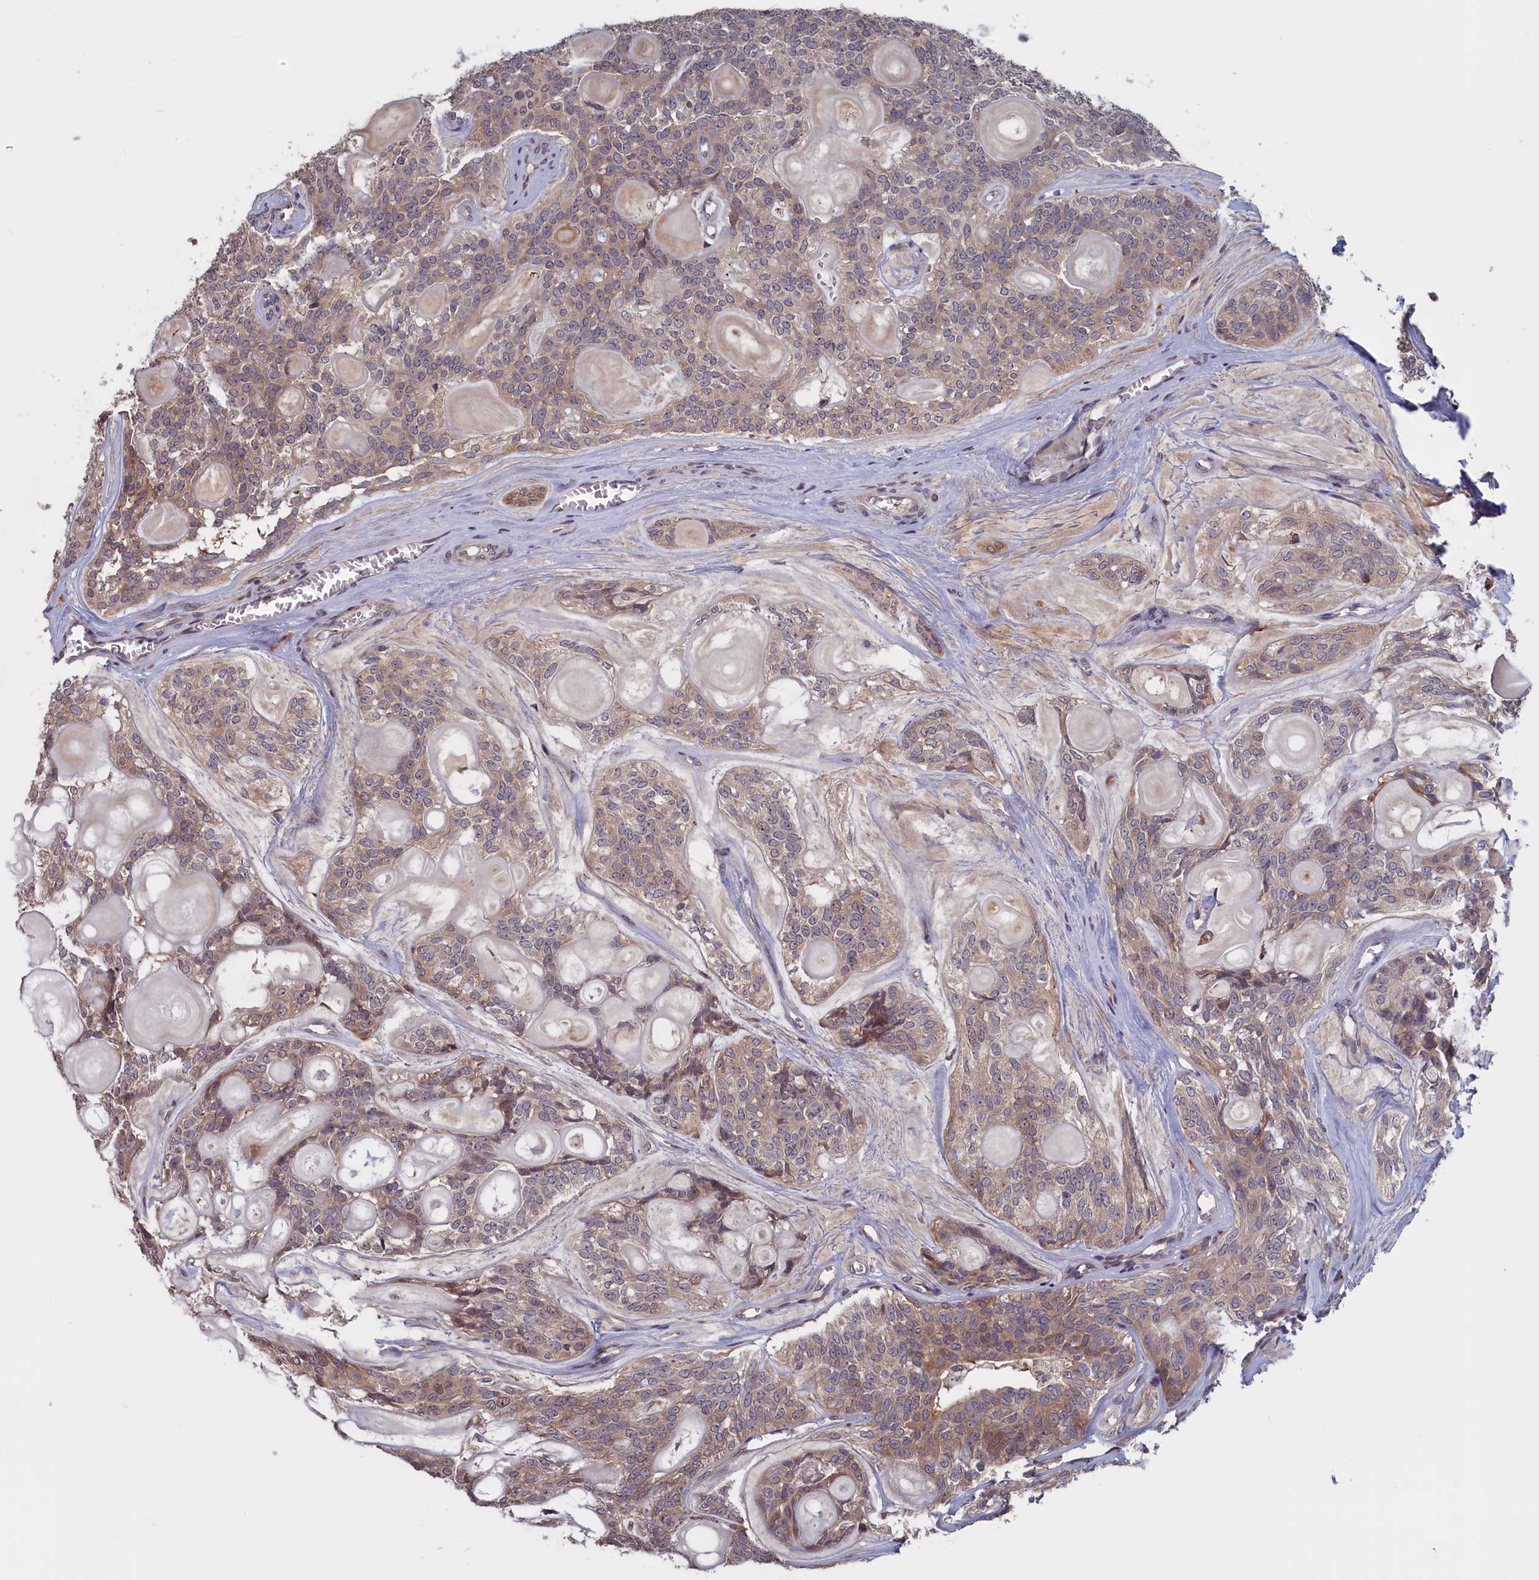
{"staining": {"intensity": "weak", "quantity": "25%-75%", "location": "cytoplasmic/membranous"}, "tissue": "head and neck cancer", "cell_type": "Tumor cells", "image_type": "cancer", "snomed": [{"axis": "morphology", "description": "Adenocarcinoma, NOS"}, {"axis": "topography", "description": "Head-Neck"}], "caption": "High-magnification brightfield microscopy of head and neck cancer stained with DAB (brown) and counterstained with hematoxylin (blue). tumor cells exhibit weak cytoplasmic/membranous expression is identified in approximately25%-75% of cells.", "gene": "CACTIN", "patient": {"sex": "male", "age": 66}}